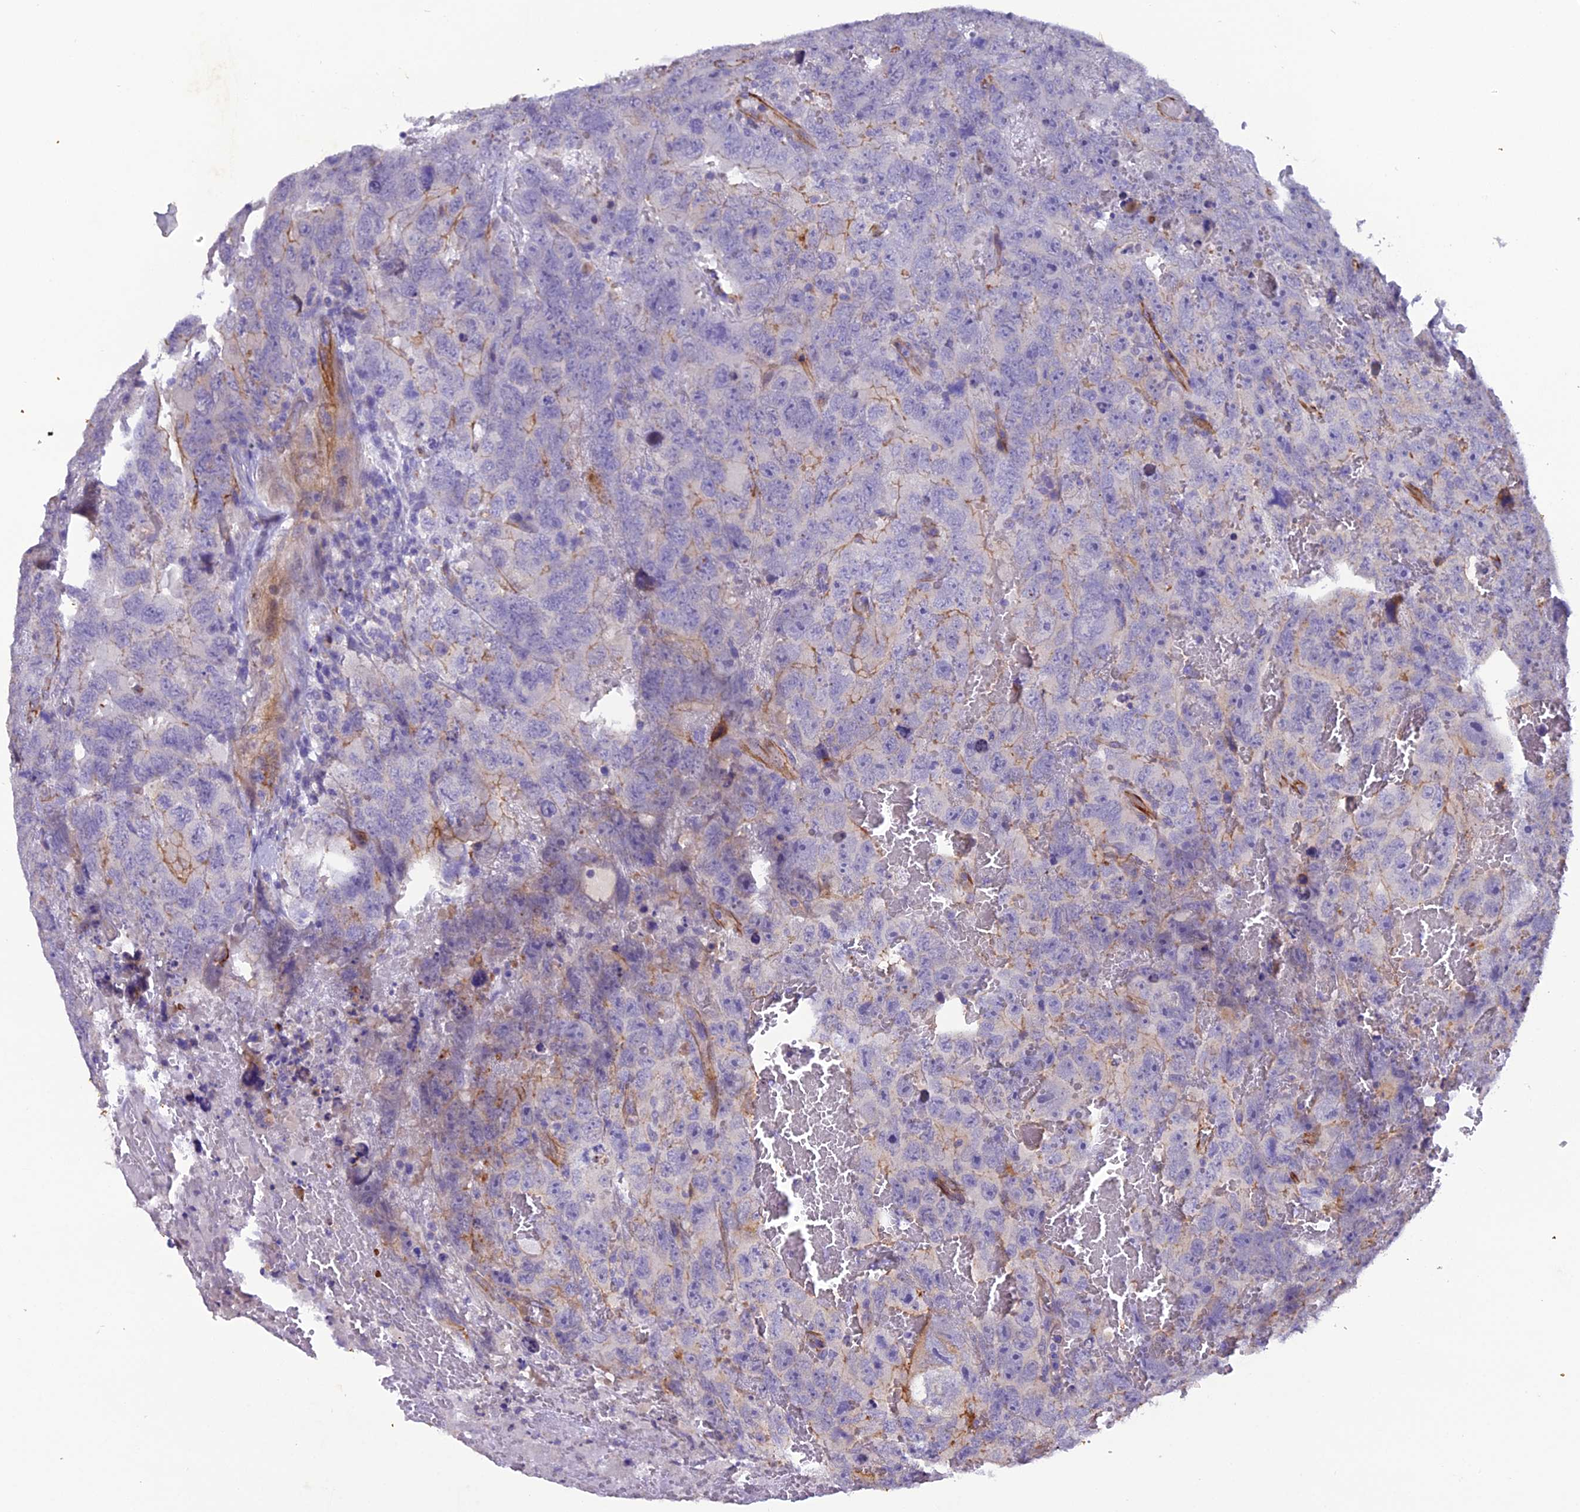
{"staining": {"intensity": "moderate", "quantity": "<25%", "location": "cytoplasmic/membranous"}, "tissue": "testis cancer", "cell_type": "Tumor cells", "image_type": "cancer", "snomed": [{"axis": "morphology", "description": "Carcinoma, Embryonal, NOS"}, {"axis": "topography", "description": "Testis"}], "caption": "Immunohistochemistry micrograph of human testis cancer stained for a protein (brown), which shows low levels of moderate cytoplasmic/membranous positivity in approximately <25% of tumor cells.", "gene": "CFAP47", "patient": {"sex": "male", "age": 45}}